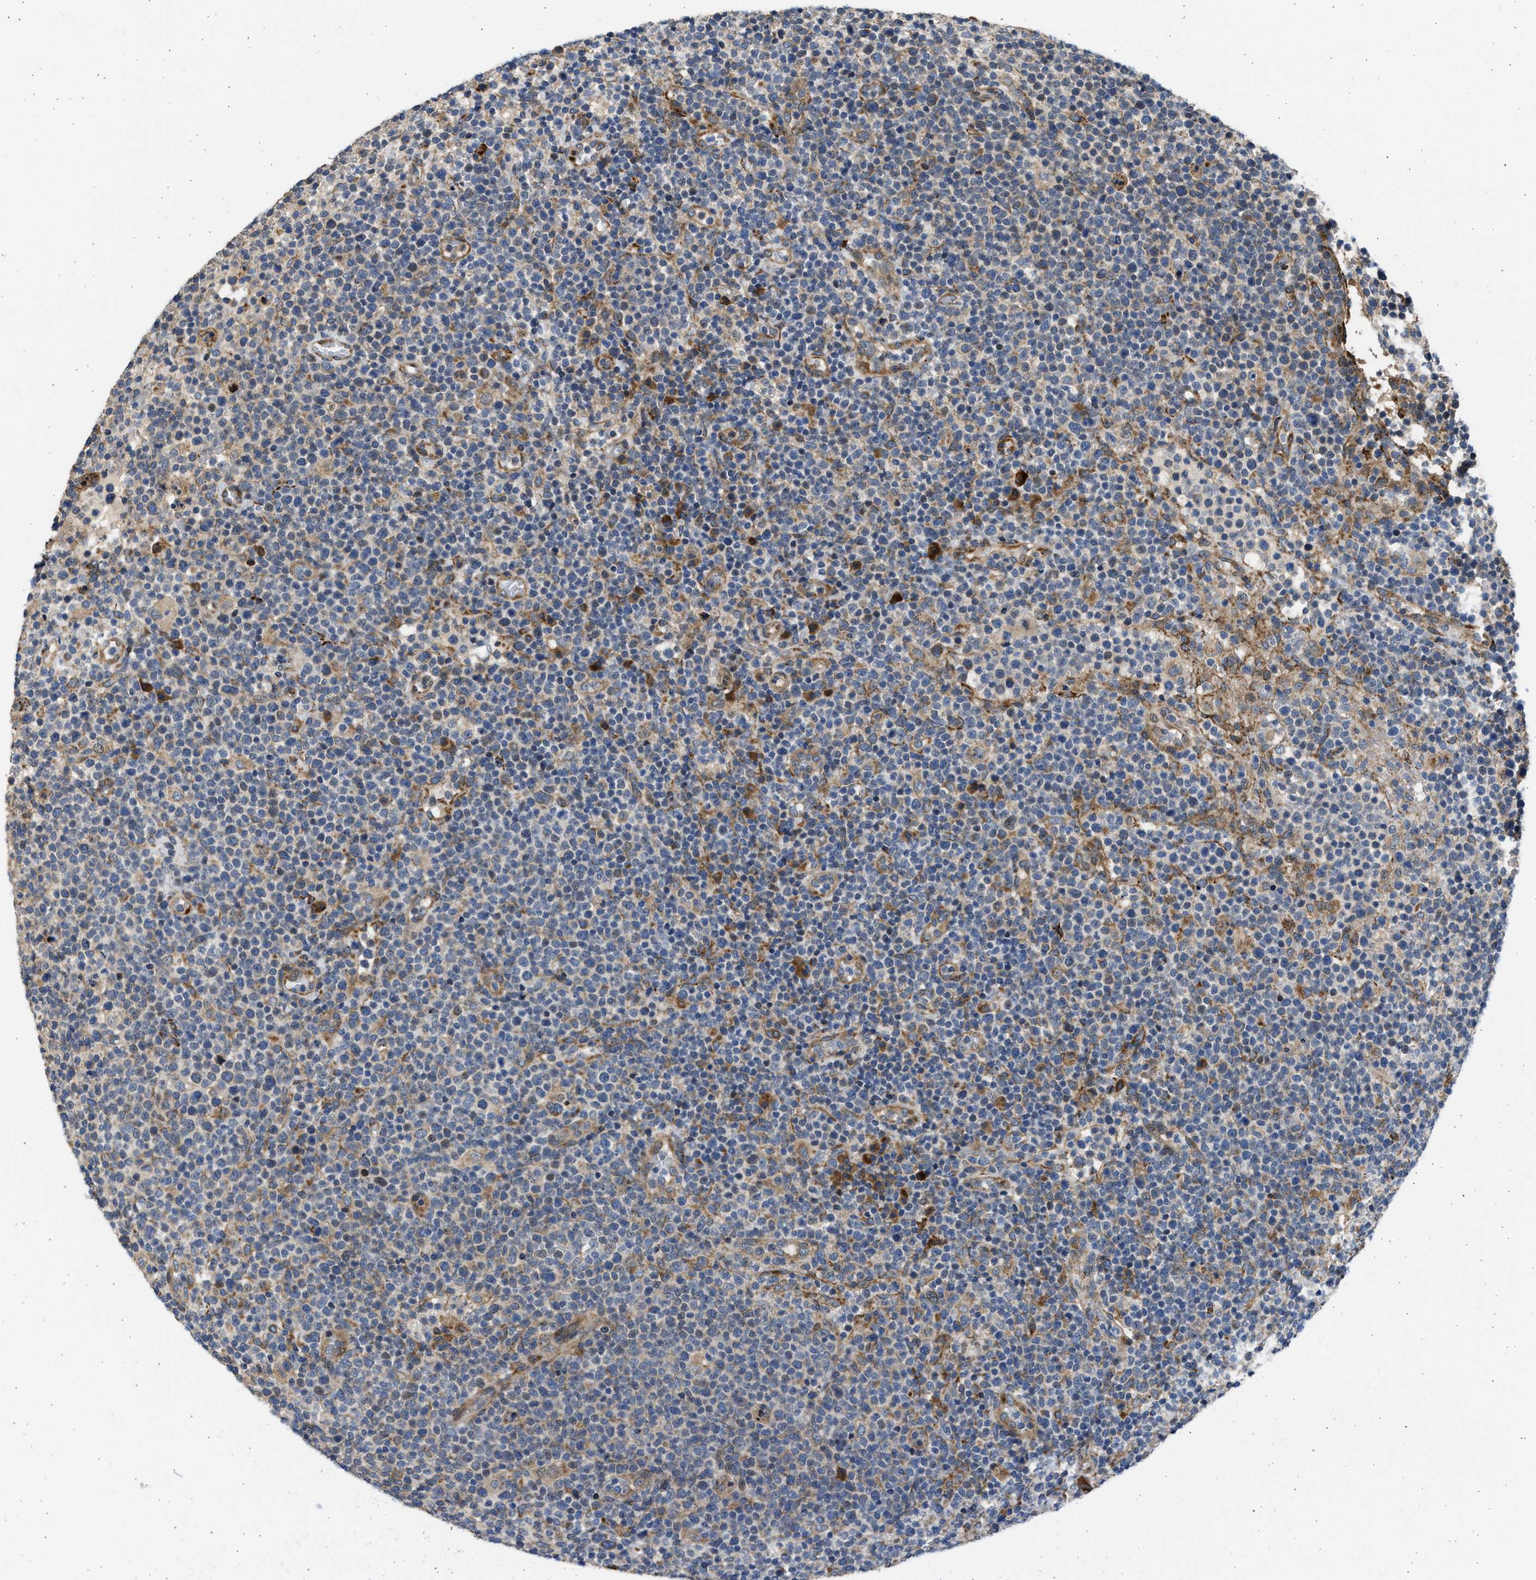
{"staining": {"intensity": "weak", "quantity": "25%-75%", "location": "cytoplasmic/membranous"}, "tissue": "lymphoma", "cell_type": "Tumor cells", "image_type": "cancer", "snomed": [{"axis": "morphology", "description": "Malignant lymphoma, non-Hodgkin's type, High grade"}, {"axis": "topography", "description": "Lymph node"}], "caption": "Tumor cells show weak cytoplasmic/membranous staining in about 25%-75% of cells in high-grade malignant lymphoma, non-Hodgkin's type. (brown staining indicates protein expression, while blue staining denotes nuclei).", "gene": "PLD2", "patient": {"sex": "male", "age": 61}}